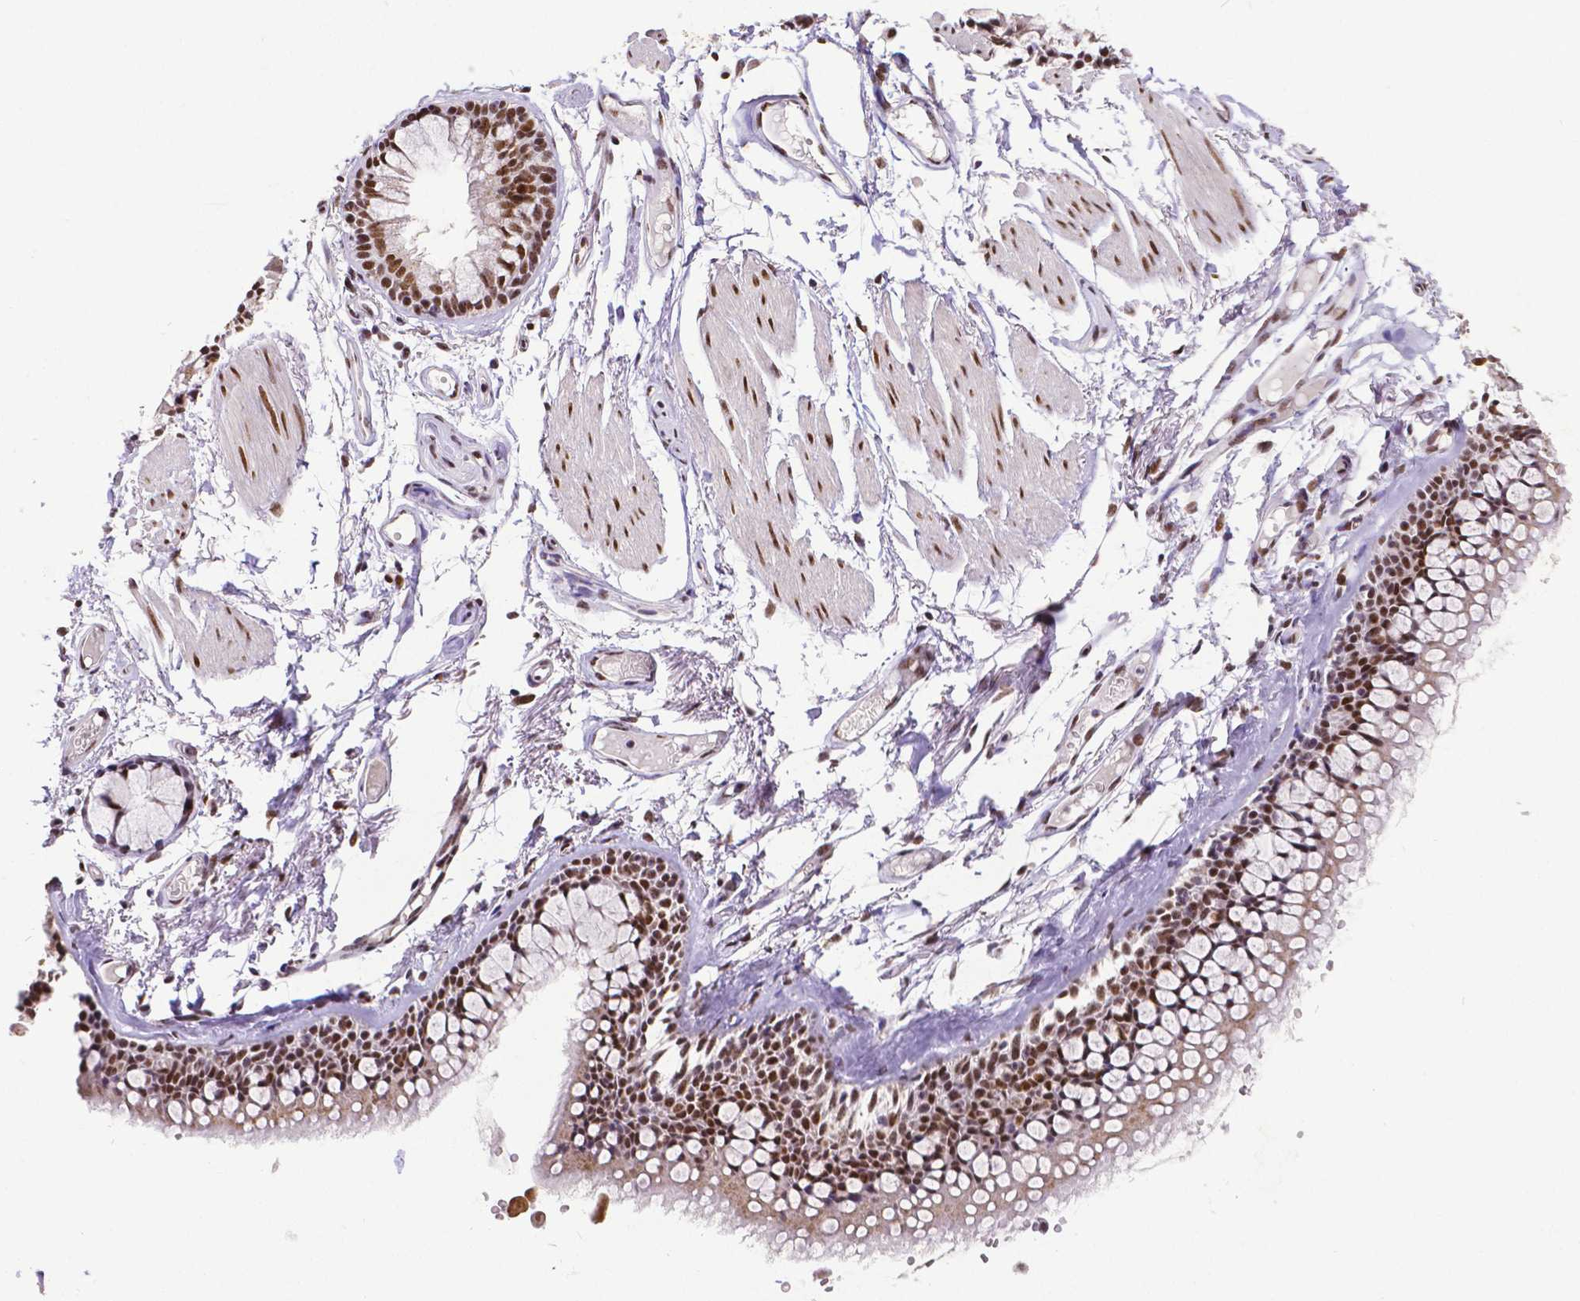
{"staining": {"intensity": "strong", "quantity": ">75%", "location": "nuclear"}, "tissue": "adipose tissue", "cell_type": "Adipocytes", "image_type": "normal", "snomed": [{"axis": "morphology", "description": "Normal tissue, NOS"}, {"axis": "topography", "description": "Cartilage tissue"}, {"axis": "topography", "description": "Bronchus"}], "caption": "Strong nuclear protein staining is seen in about >75% of adipocytes in adipose tissue.", "gene": "ATRX", "patient": {"sex": "female", "age": 79}}